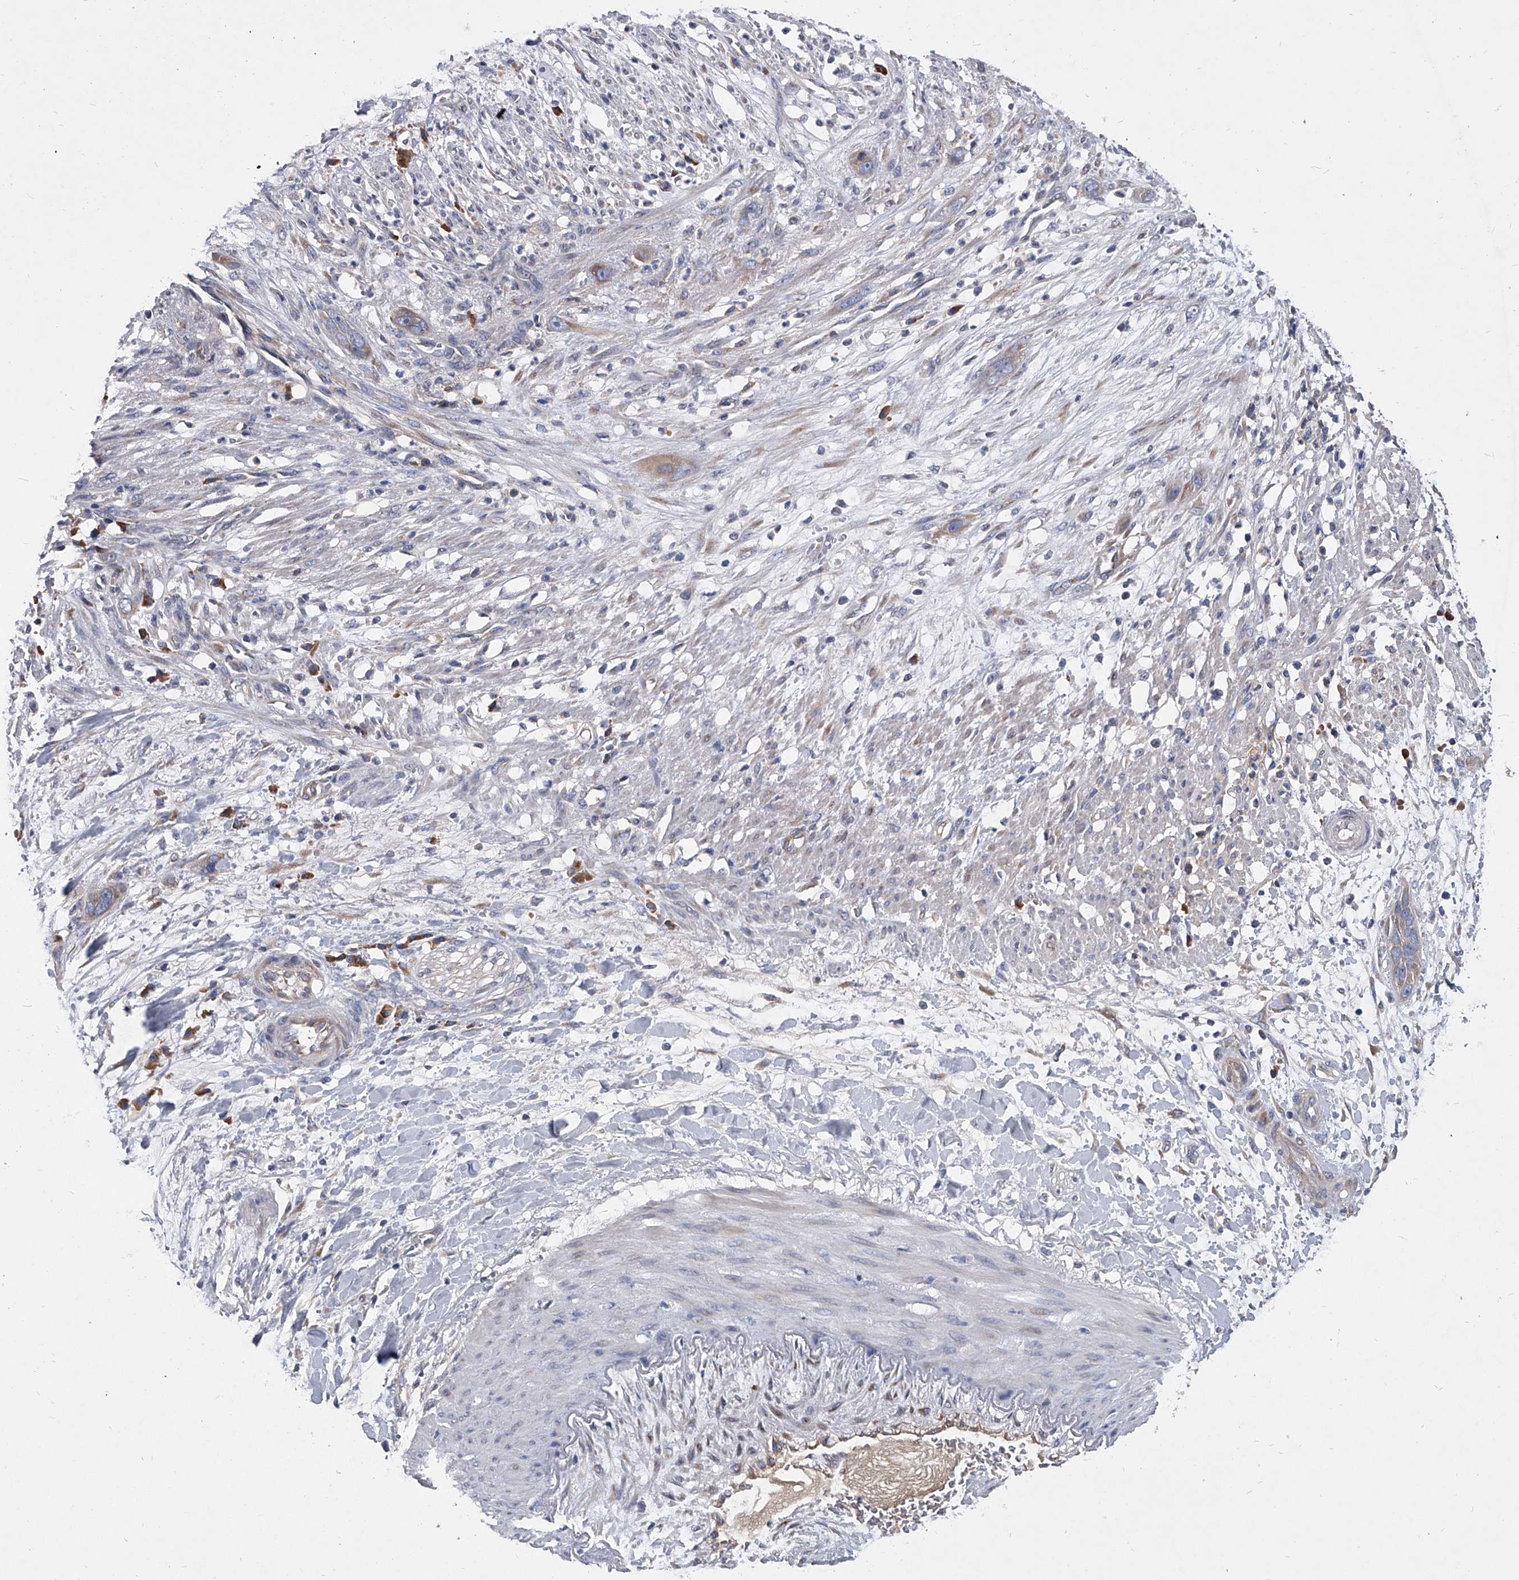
{"staining": {"intensity": "negative", "quantity": "none", "location": "none"}, "tissue": "pancreatic cancer", "cell_type": "Tumor cells", "image_type": "cancer", "snomed": [{"axis": "morphology", "description": "Adenocarcinoma, NOS"}, {"axis": "topography", "description": "Pancreas"}], "caption": "DAB immunohistochemical staining of pancreatic adenocarcinoma shows no significant expression in tumor cells.", "gene": "CCR4", "patient": {"sex": "female", "age": 60}}